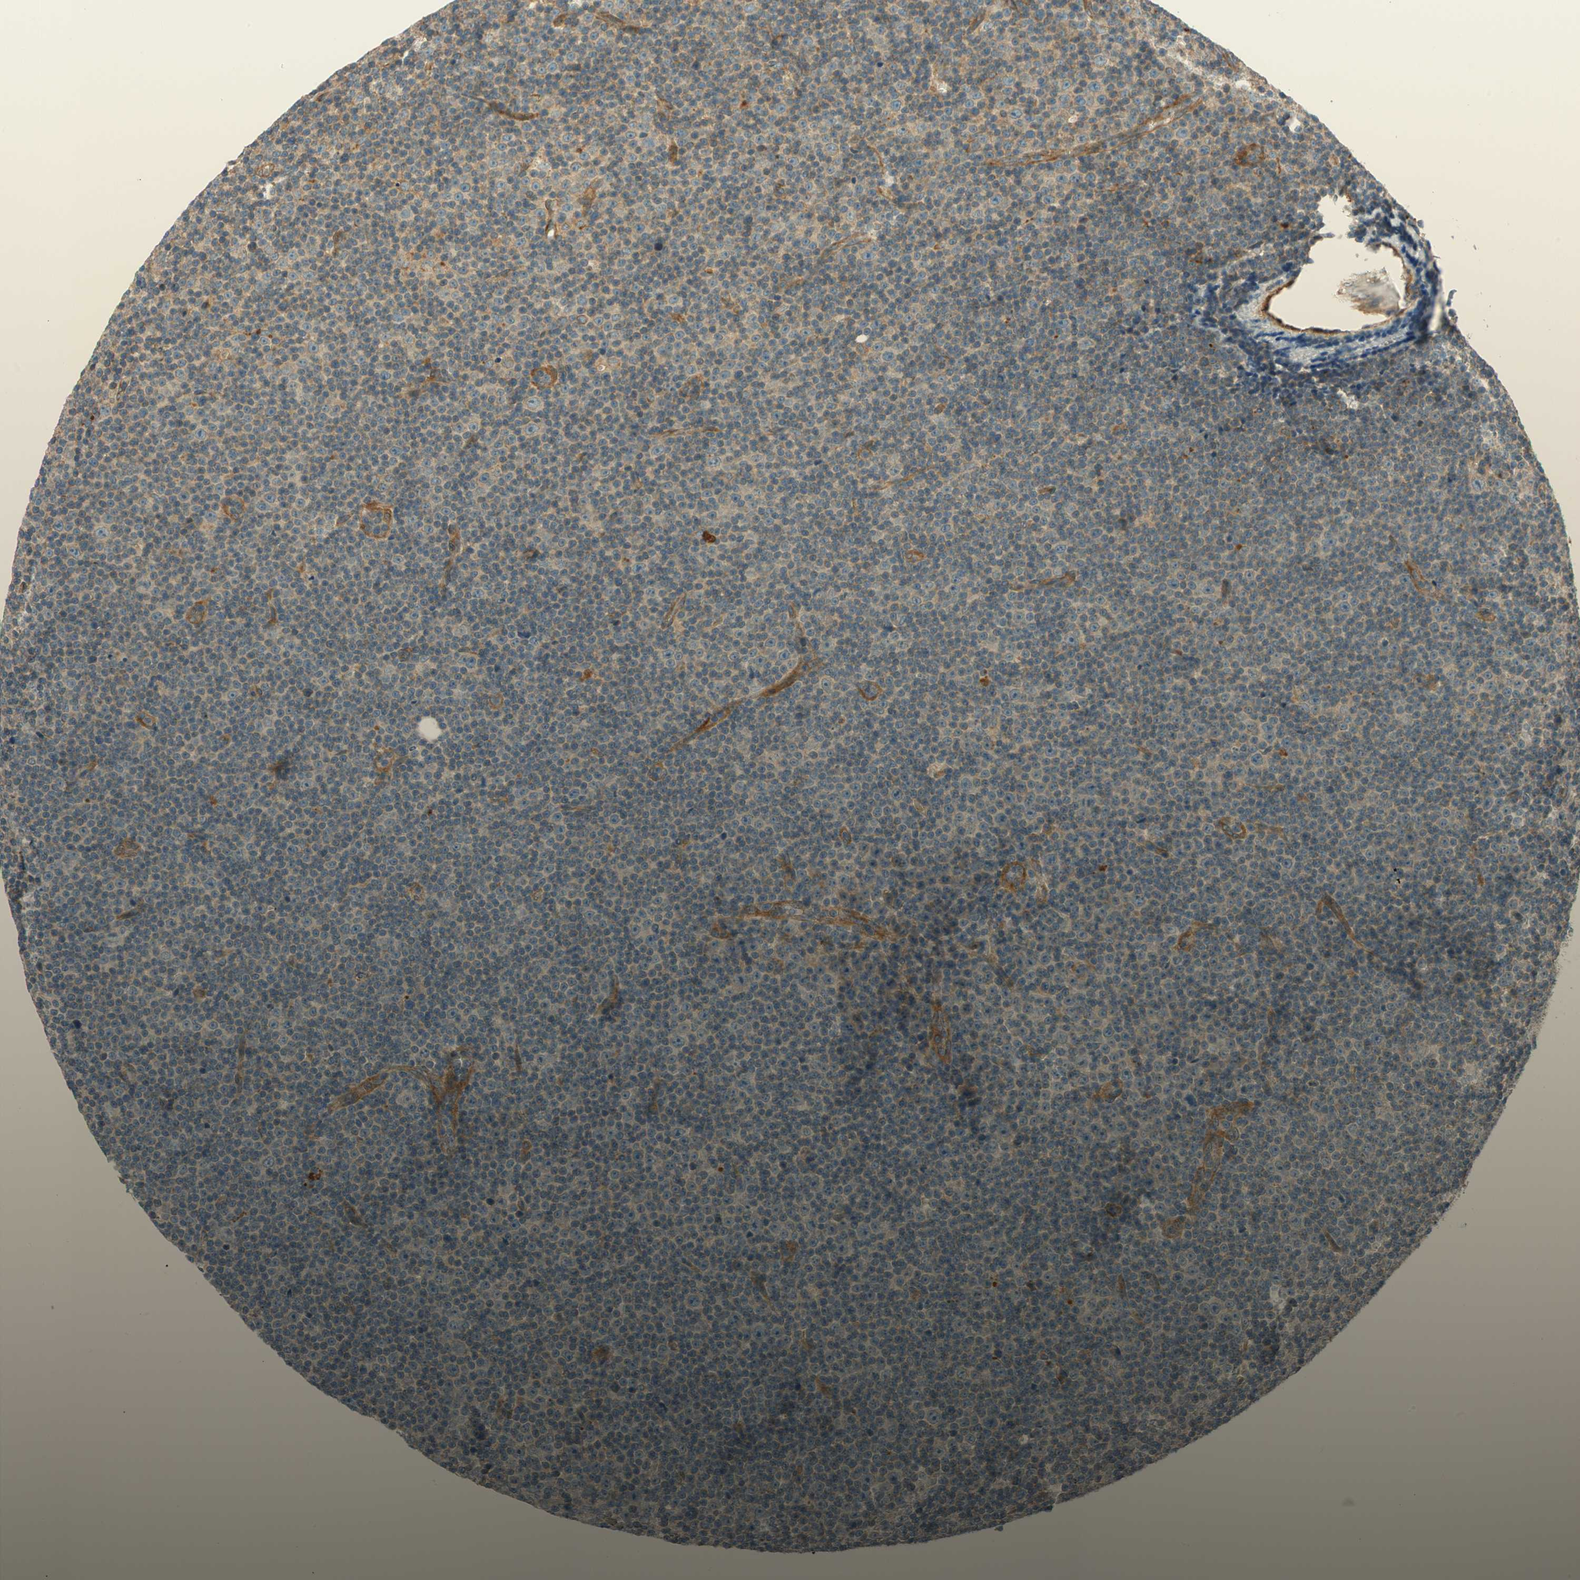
{"staining": {"intensity": "weak", "quantity": "25%-75%", "location": "cytoplasmic/membranous"}, "tissue": "lymphoma", "cell_type": "Tumor cells", "image_type": "cancer", "snomed": [{"axis": "morphology", "description": "Malignant lymphoma, non-Hodgkin's type, Low grade"}, {"axis": "topography", "description": "Lymph node"}], "caption": "Protein positivity by immunohistochemistry shows weak cytoplasmic/membranous positivity in approximately 25%-75% of tumor cells in low-grade malignant lymphoma, non-Hodgkin's type.", "gene": "PHYH", "patient": {"sex": "female", "age": 67}}